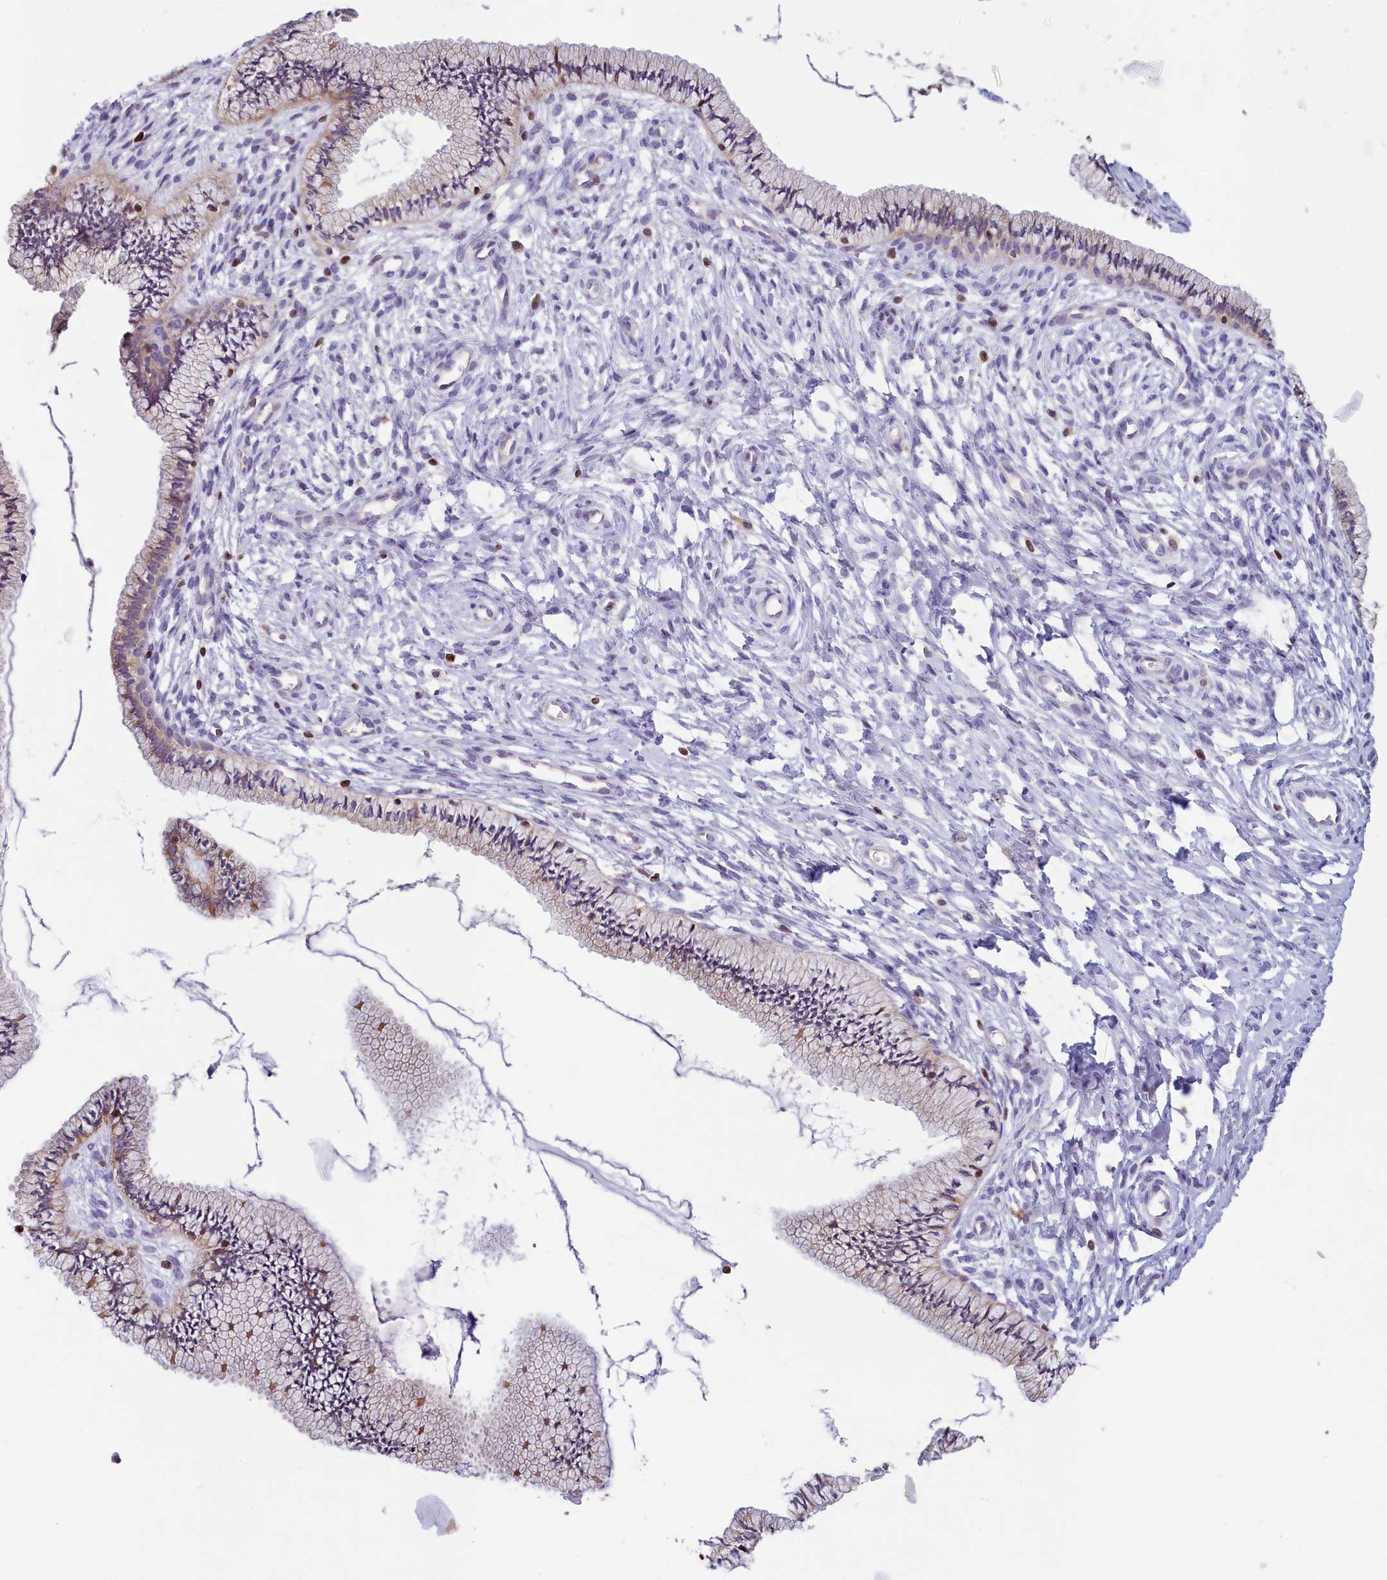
{"staining": {"intensity": "weak", "quantity": "25%-75%", "location": "cytoplasmic/membranous"}, "tissue": "cervix", "cell_type": "Glandular cells", "image_type": "normal", "snomed": [{"axis": "morphology", "description": "Normal tissue, NOS"}, {"axis": "topography", "description": "Cervix"}], "caption": "Glandular cells demonstrate low levels of weak cytoplasmic/membranous positivity in about 25%-75% of cells in benign human cervix. Immunohistochemistry (ihc) stains the protein of interest in brown and the nuclei are stained blue.", "gene": "TRAF3IP3", "patient": {"sex": "female", "age": 36}}